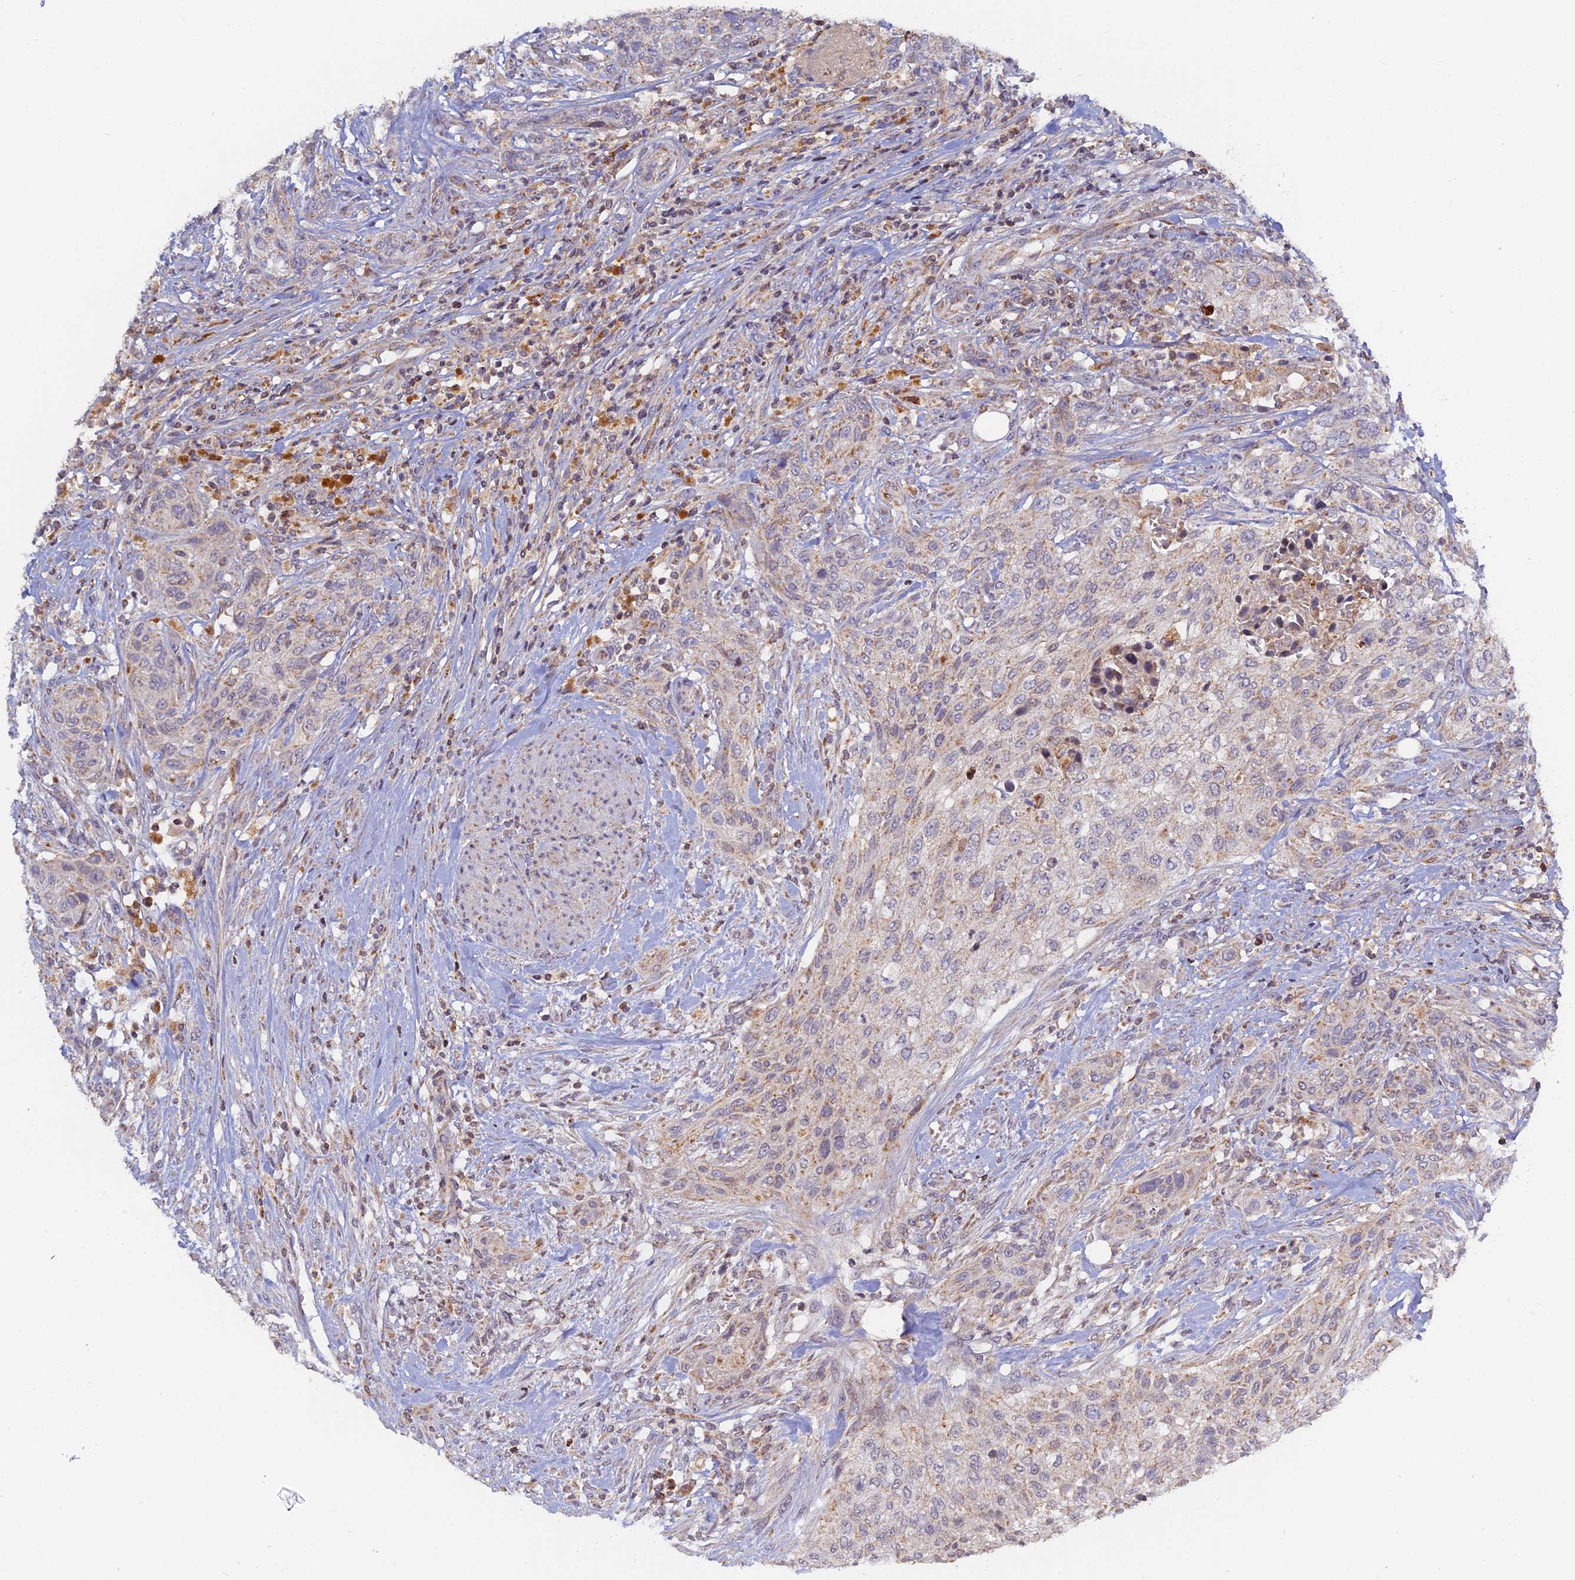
{"staining": {"intensity": "weak", "quantity": "<25%", "location": "cytoplasmic/membranous"}, "tissue": "urothelial cancer", "cell_type": "Tumor cells", "image_type": "cancer", "snomed": [{"axis": "morphology", "description": "Urothelial carcinoma, High grade"}, {"axis": "topography", "description": "Urinary bladder"}], "caption": "Micrograph shows no protein positivity in tumor cells of high-grade urothelial carcinoma tissue.", "gene": "MPV17L", "patient": {"sex": "male", "age": 35}}